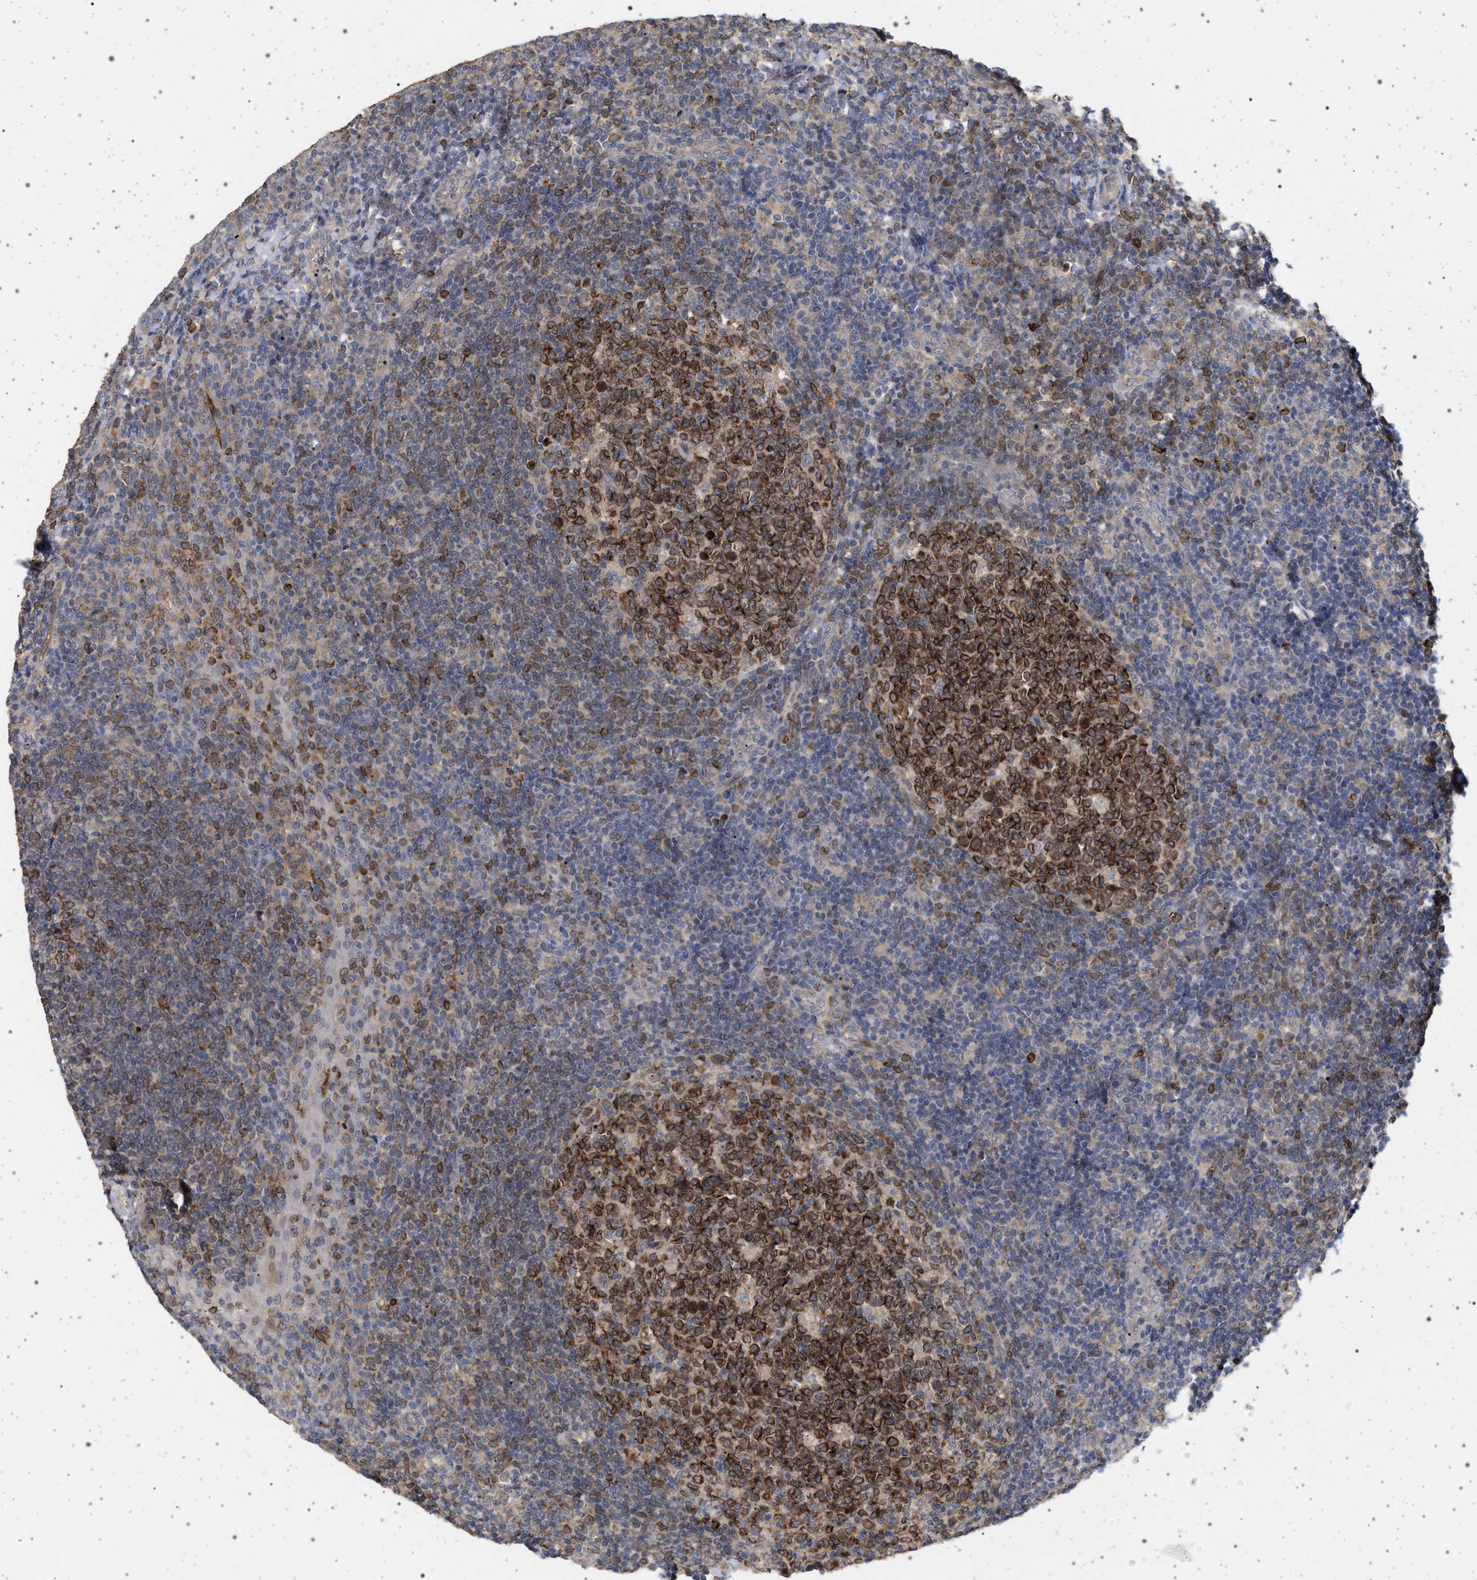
{"staining": {"intensity": "strong", "quantity": ">75%", "location": "cytoplasmic/membranous"}, "tissue": "tonsil", "cell_type": "Germinal center cells", "image_type": "normal", "snomed": [{"axis": "morphology", "description": "Normal tissue, NOS"}, {"axis": "topography", "description": "Tonsil"}], "caption": "A brown stain labels strong cytoplasmic/membranous staining of a protein in germinal center cells of normal tonsil.", "gene": "RBM48", "patient": {"sex": "female", "age": 19}}